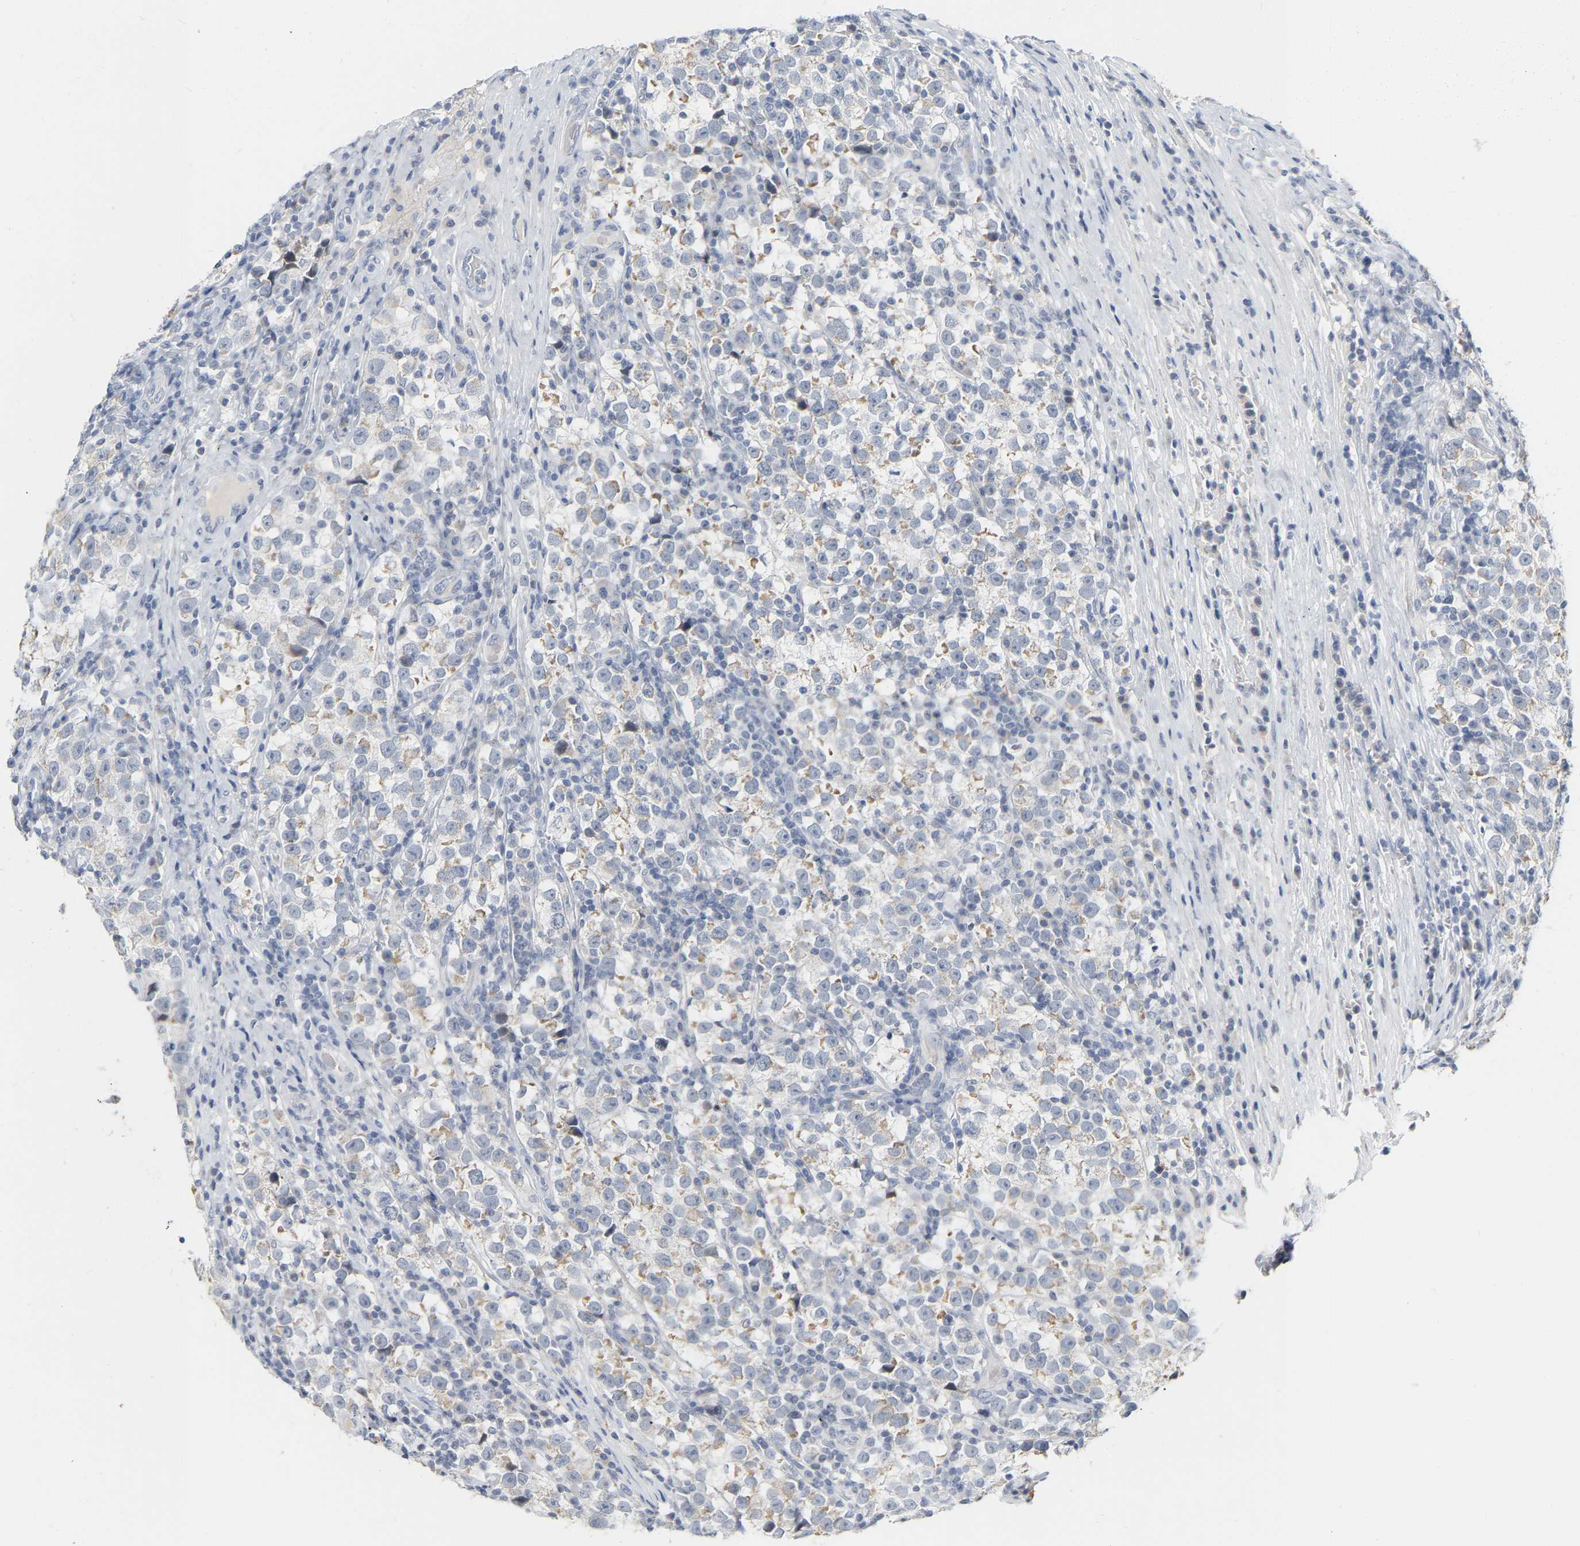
{"staining": {"intensity": "negative", "quantity": "none", "location": "none"}, "tissue": "testis cancer", "cell_type": "Tumor cells", "image_type": "cancer", "snomed": [{"axis": "morphology", "description": "Normal tissue, NOS"}, {"axis": "morphology", "description": "Seminoma, NOS"}, {"axis": "topography", "description": "Testis"}], "caption": "The image reveals no staining of tumor cells in seminoma (testis).", "gene": "KRT76", "patient": {"sex": "male", "age": 43}}